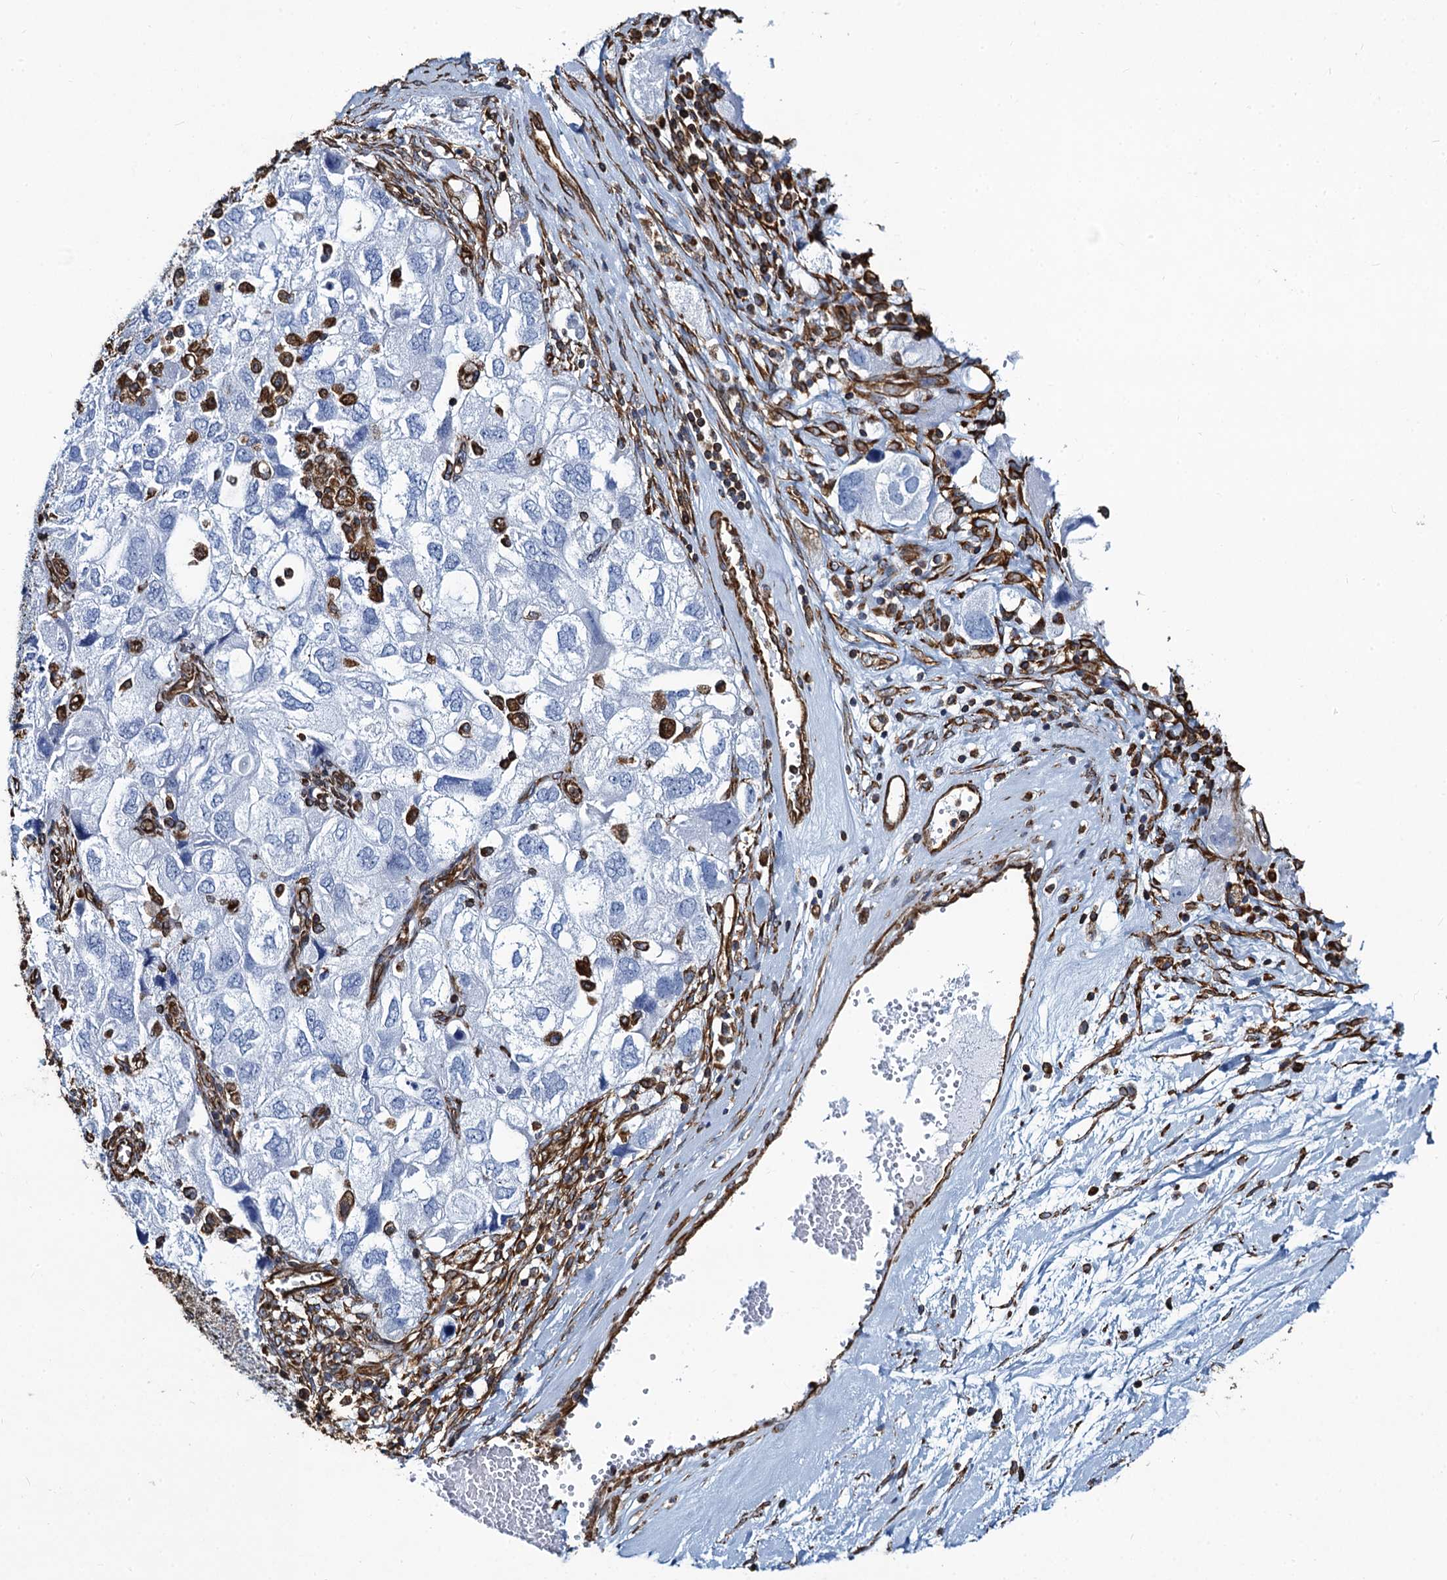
{"staining": {"intensity": "negative", "quantity": "none", "location": "none"}, "tissue": "ovarian cancer", "cell_type": "Tumor cells", "image_type": "cancer", "snomed": [{"axis": "morphology", "description": "Carcinoma, NOS"}, {"axis": "morphology", "description": "Cystadenocarcinoma, serous, NOS"}, {"axis": "topography", "description": "Ovary"}], "caption": "Immunohistochemical staining of human ovarian cancer (carcinoma) displays no significant positivity in tumor cells. The staining was performed using DAB (3,3'-diaminobenzidine) to visualize the protein expression in brown, while the nuclei were stained in blue with hematoxylin (Magnification: 20x).", "gene": "PGM2", "patient": {"sex": "female", "age": 69}}